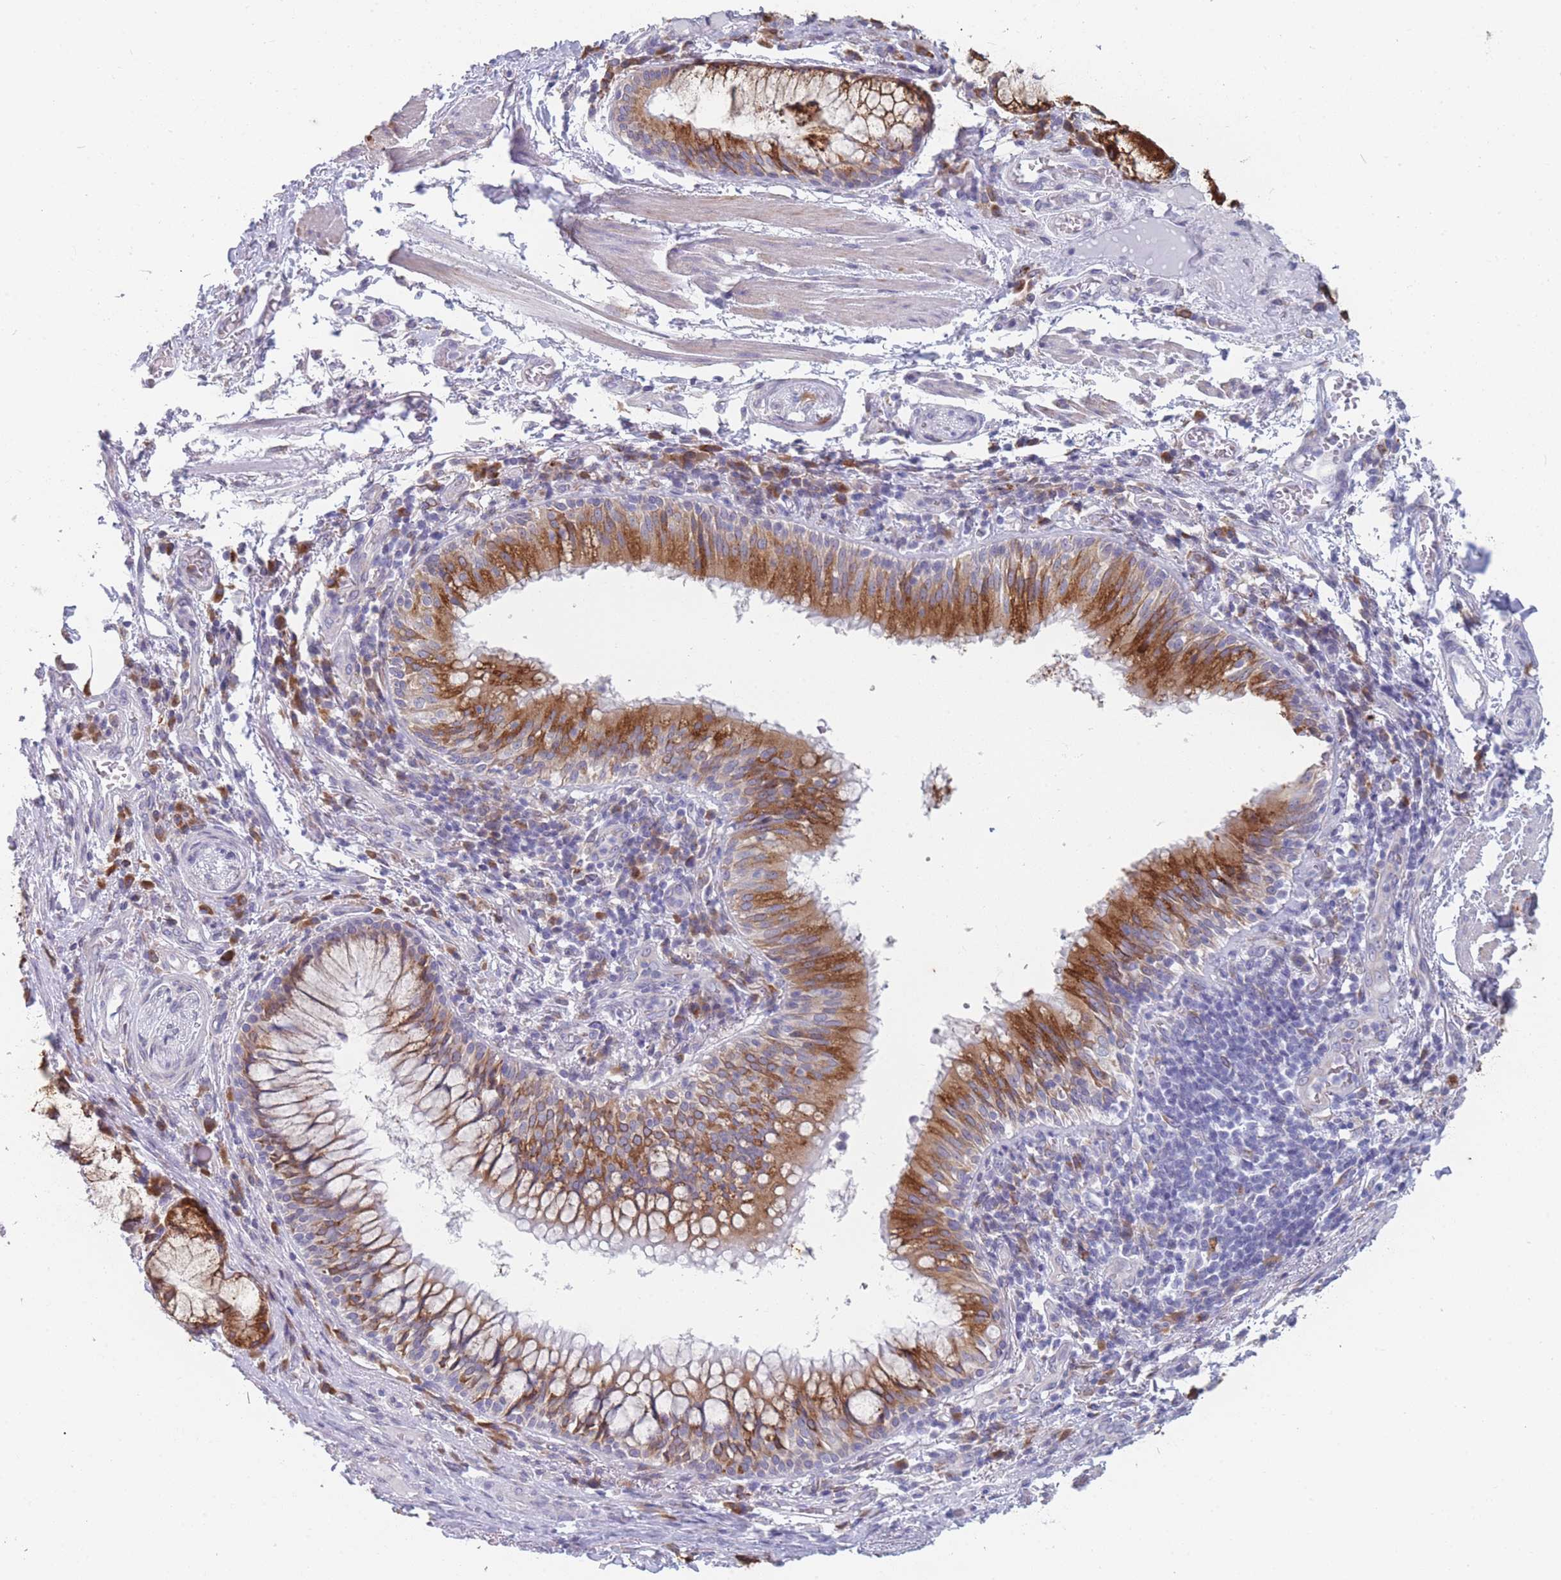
{"staining": {"intensity": "negative", "quantity": "none", "location": "none"}, "tissue": "adipose tissue", "cell_type": "Adipocytes", "image_type": "normal", "snomed": [{"axis": "morphology", "description": "Normal tissue, NOS"}, {"axis": "topography", "description": "Cartilage tissue"}, {"axis": "topography", "description": "Bronchus"}], "caption": "DAB immunohistochemical staining of benign human adipose tissue reveals no significant positivity in adipocytes.", "gene": "TMED10", "patient": {"sex": "male", "age": 56}}